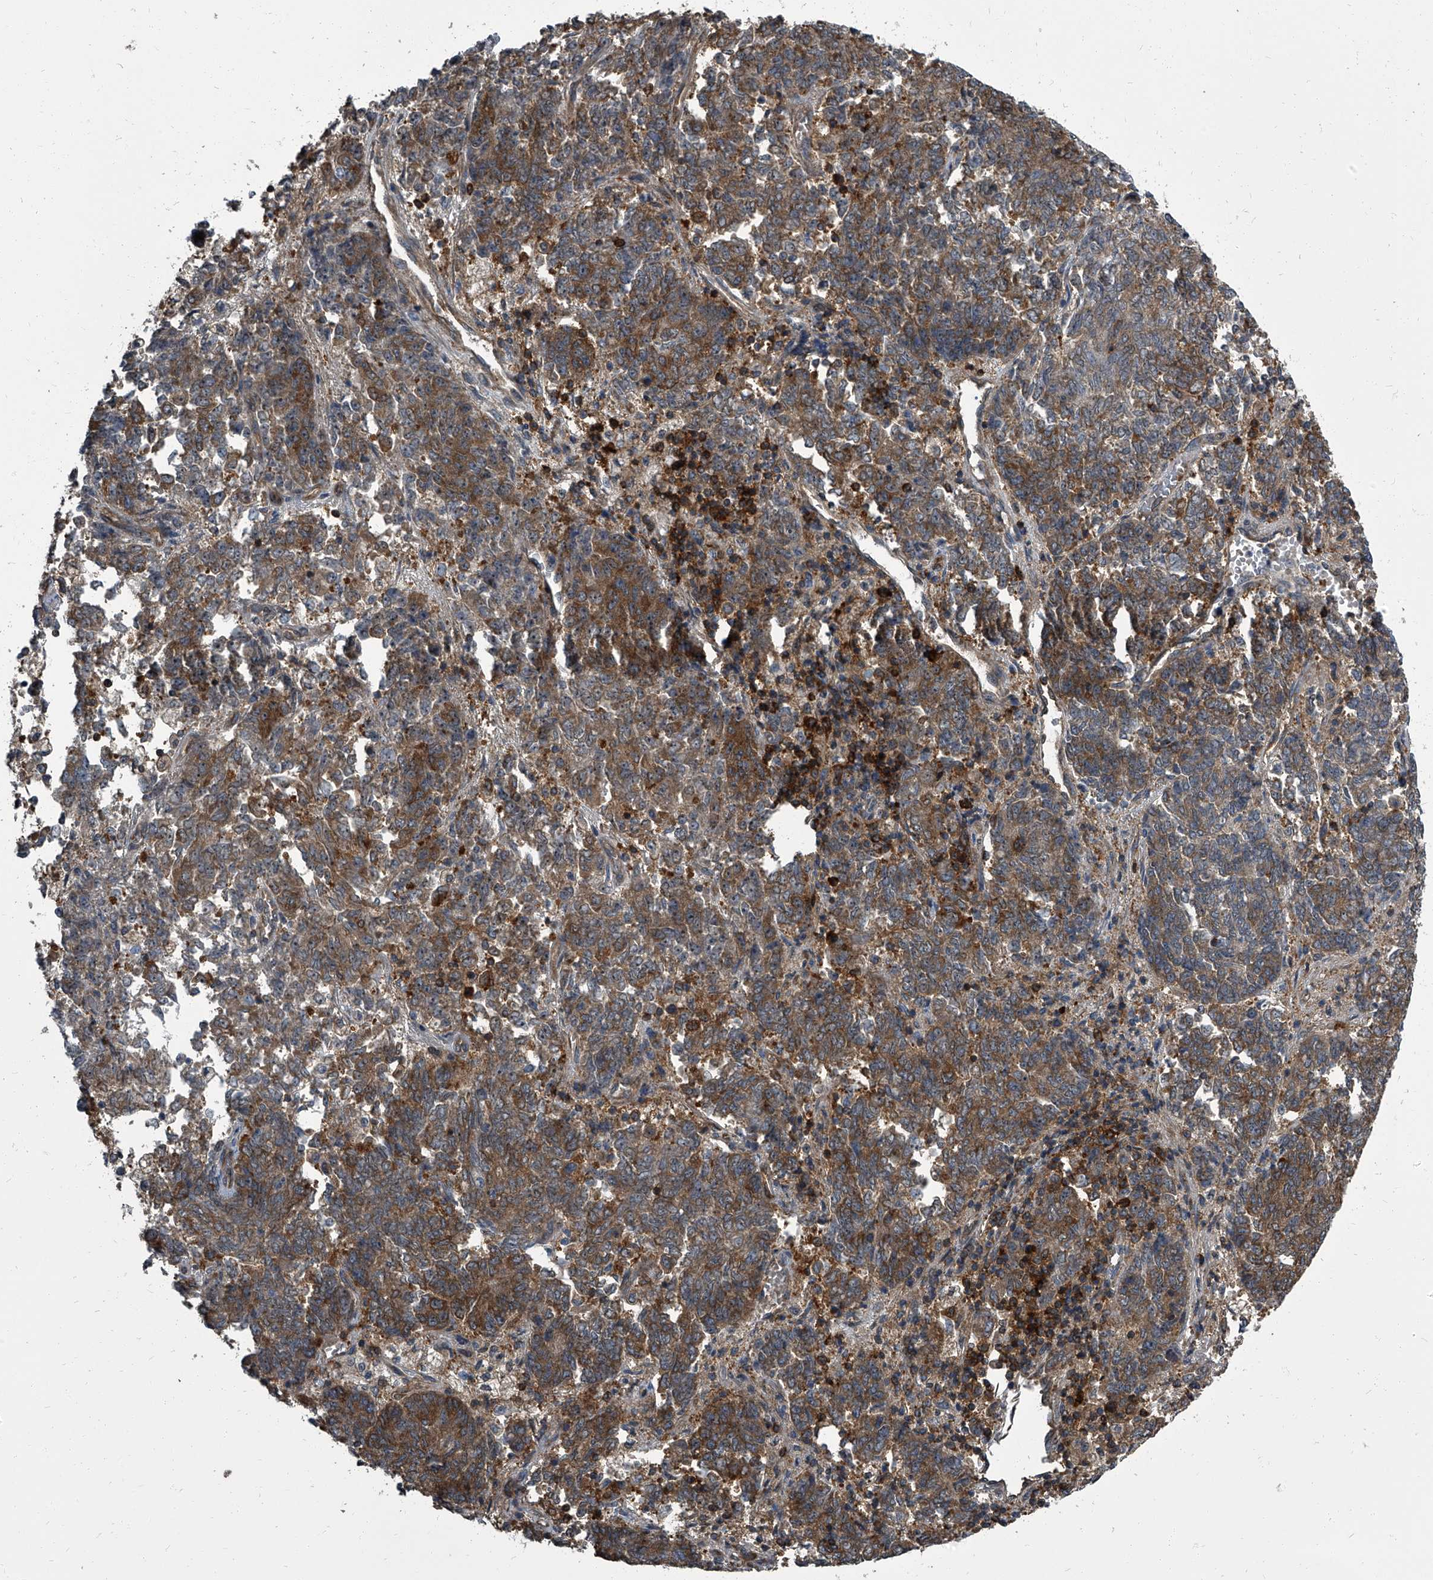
{"staining": {"intensity": "moderate", "quantity": ">75%", "location": "cytoplasmic/membranous"}, "tissue": "endometrial cancer", "cell_type": "Tumor cells", "image_type": "cancer", "snomed": [{"axis": "morphology", "description": "Adenocarcinoma, NOS"}, {"axis": "topography", "description": "Endometrium"}], "caption": "High-power microscopy captured an IHC micrograph of endometrial adenocarcinoma, revealing moderate cytoplasmic/membranous staining in approximately >75% of tumor cells.", "gene": "CDV3", "patient": {"sex": "female", "age": 80}}